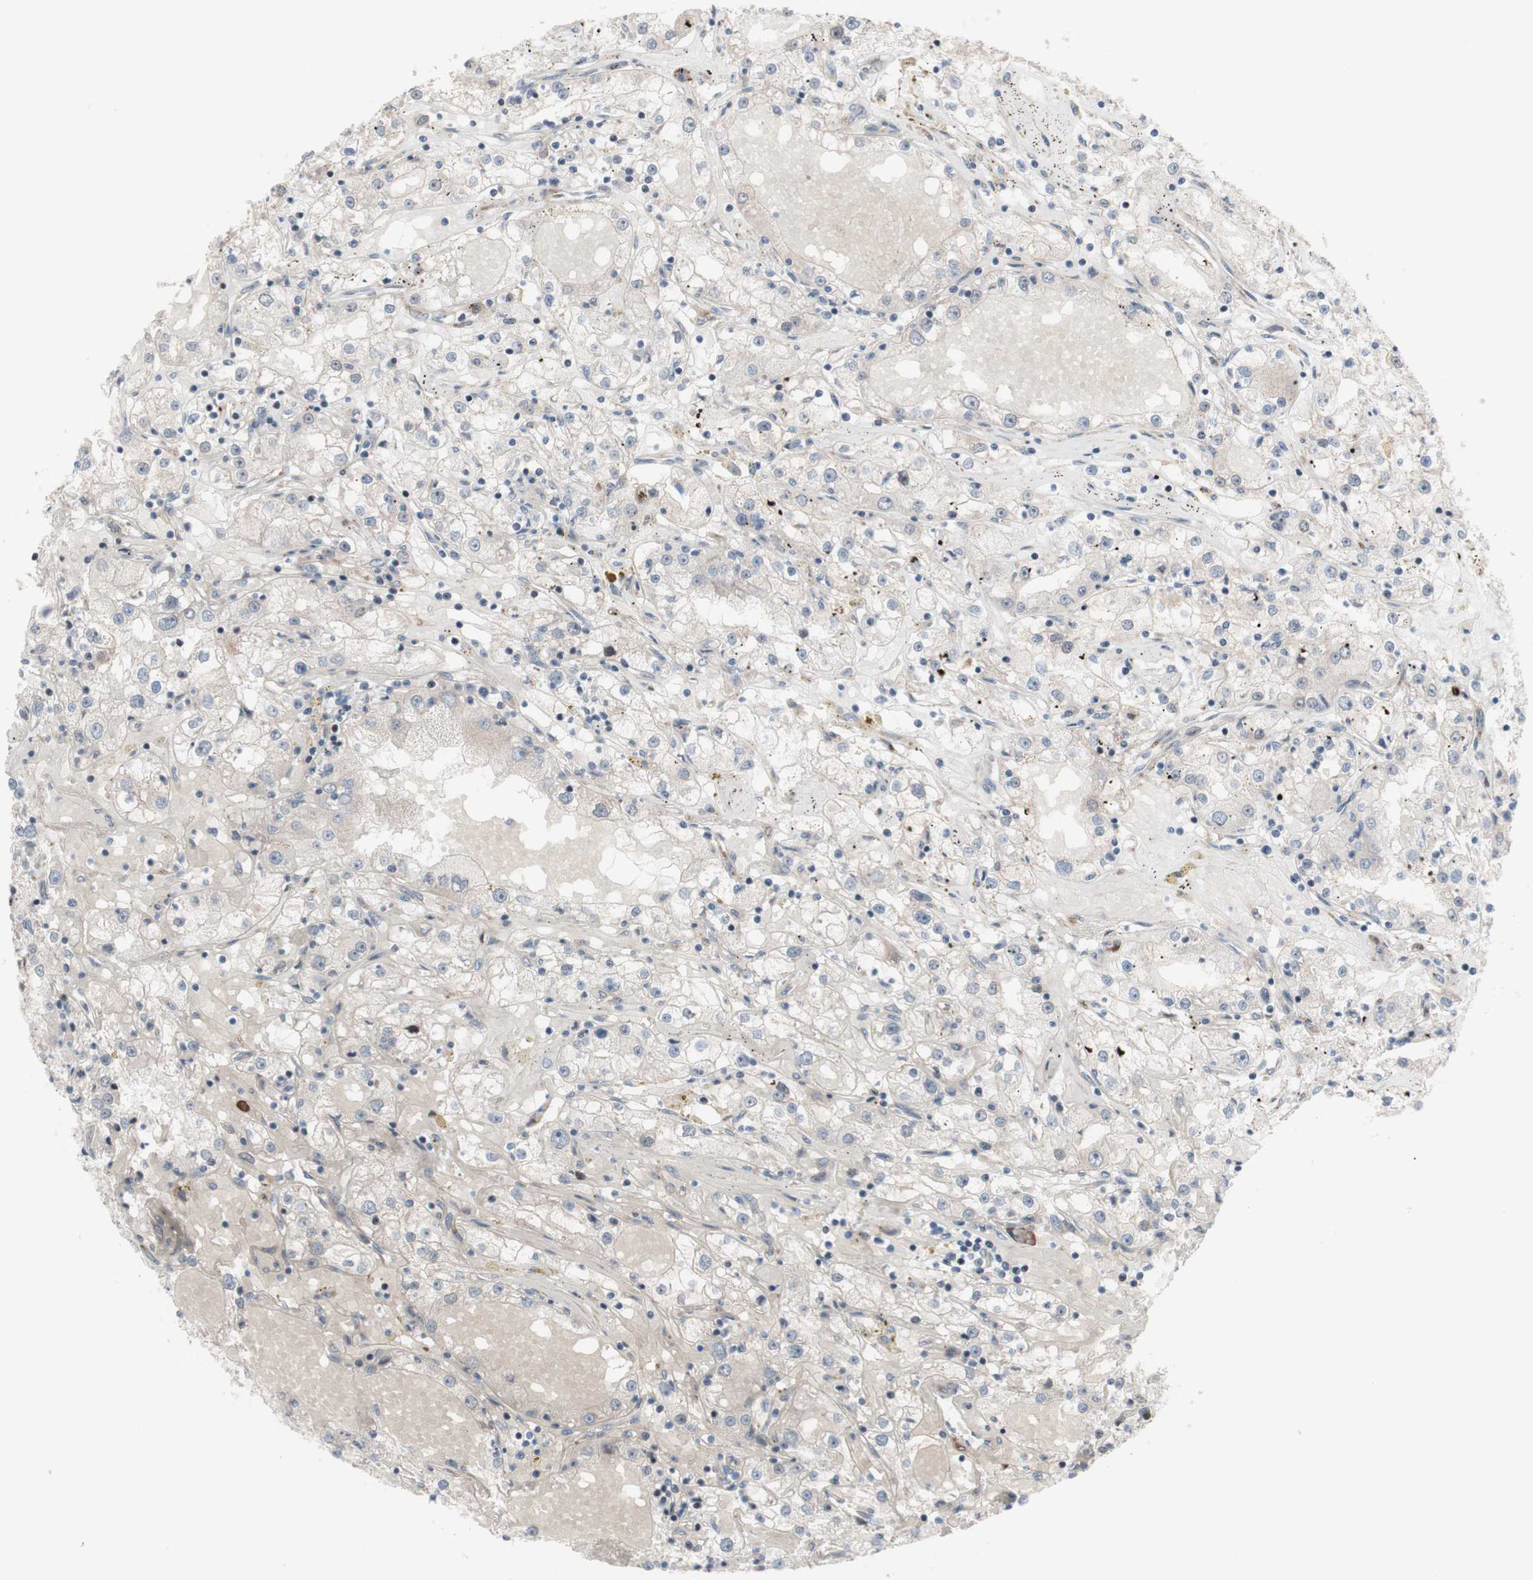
{"staining": {"intensity": "negative", "quantity": "none", "location": "none"}, "tissue": "renal cancer", "cell_type": "Tumor cells", "image_type": "cancer", "snomed": [{"axis": "morphology", "description": "Adenocarcinoma, NOS"}, {"axis": "topography", "description": "Kidney"}], "caption": "Adenocarcinoma (renal) was stained to show a protein in brown. There is no significant positivity in tumor cells. (DAB (3,3'-diaminobenzidine) immunohistochemistry (IHC) visualized using brightfield microscopy, high magnification).", "gene": "PHTF2", "patient": {"sex": "male", "age": 56}}